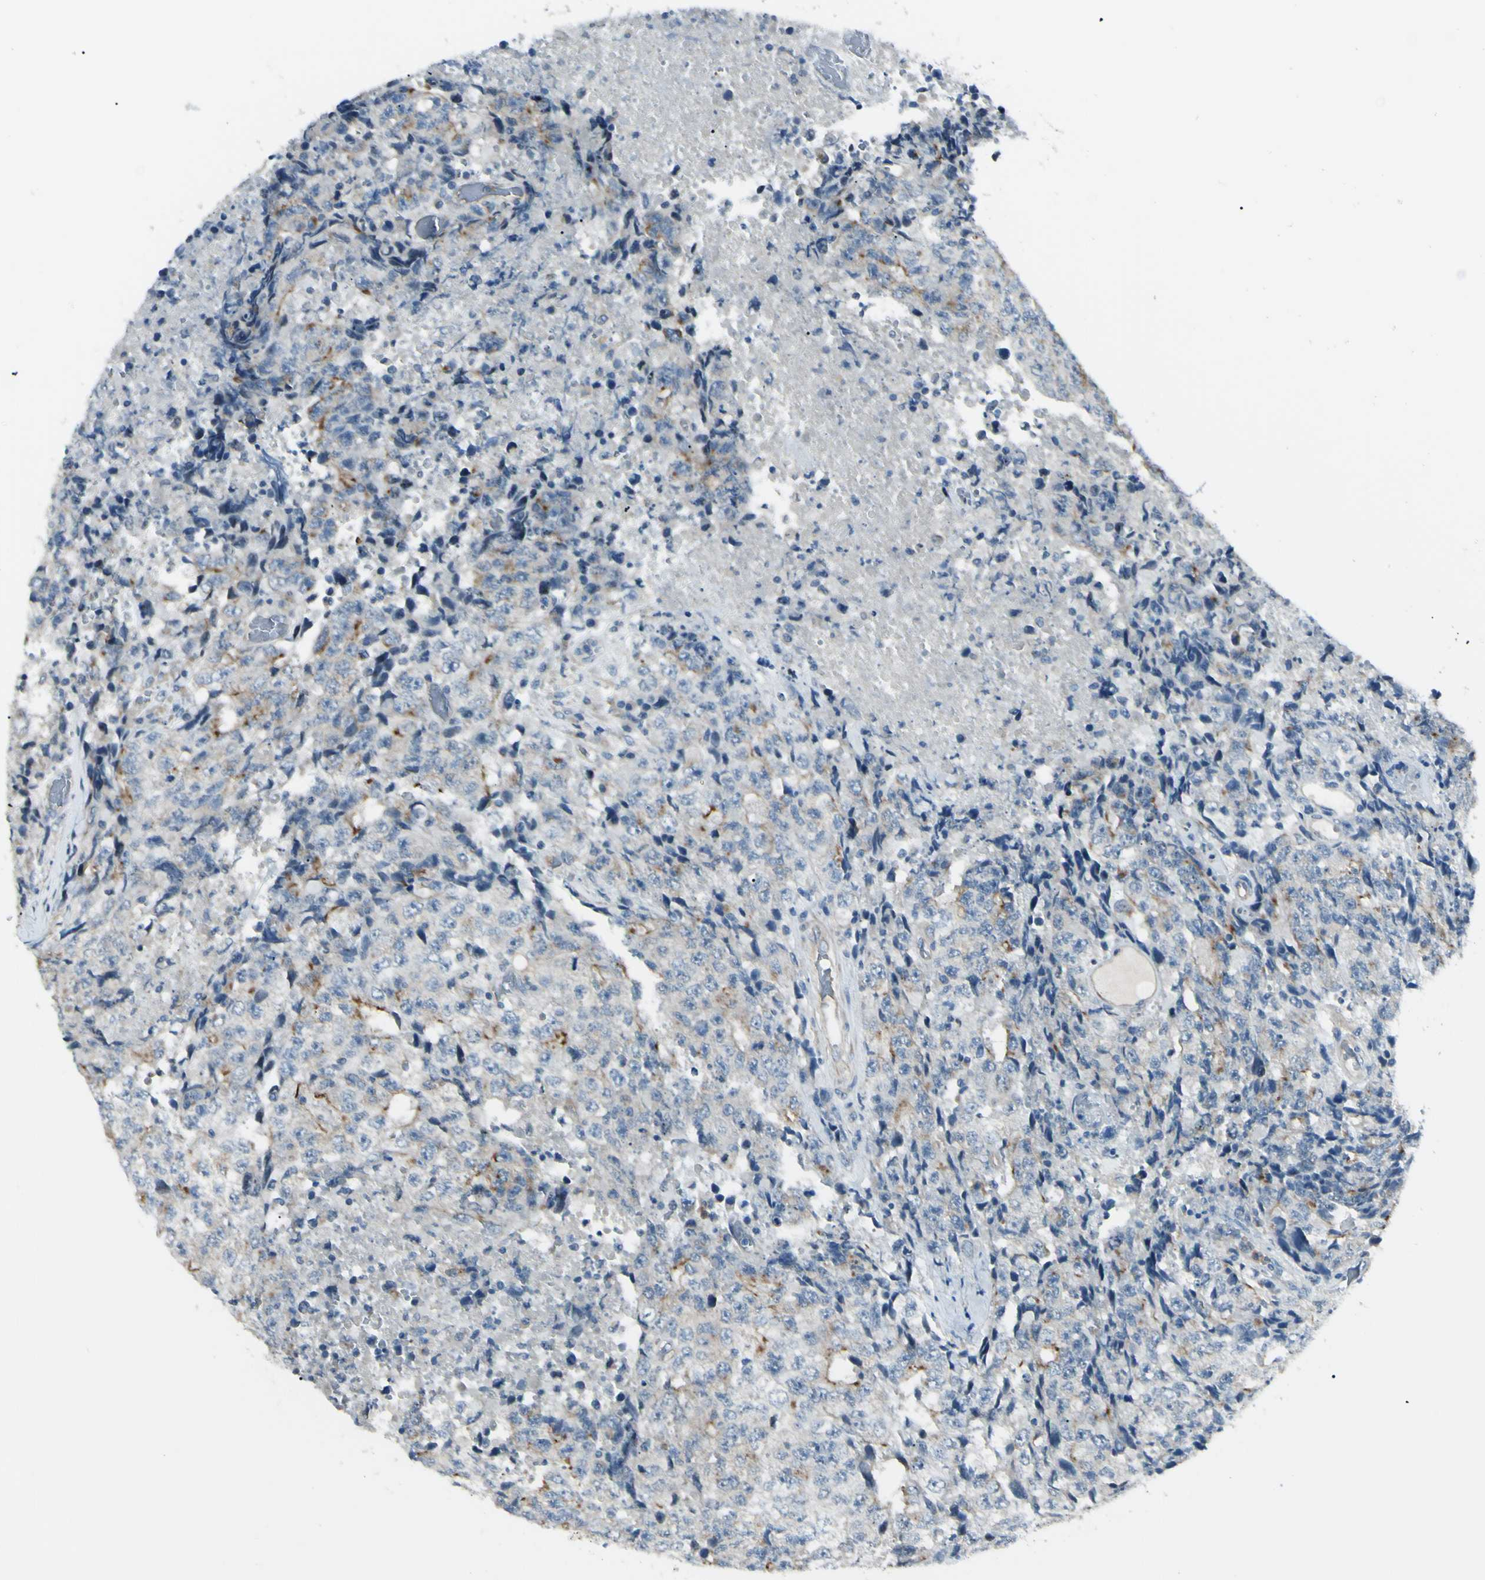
{"staining": {"intensity": "weak", "quantity": "<25%", "location": "cytoplasmic/membranous"}, "tissue": "testis cancer", "cell_type": "Tumor cells", "image_type": "cancer", "snomed": [{"axis": "morphology", "description": "Necrosis, NOS"}, {"axis": "morphology", "description": "Carcinoma, Embryonal, NOS"}, {"axis": "topography", "description": "Testis"}], "caption": "Immunohistochemistry (IHC) micrograph of neoplastic tissue: testis embryonal carcinoma stained with DAB (3,3'-diaminobenzidine) shows no significant protein positivity in tumor cells. The staining is performed using DAB brown chromogen with nuclei counter-stained in using hematoxylin.", "gene": "LMTK2", "patient": {"sex": "male", "age": 19}}